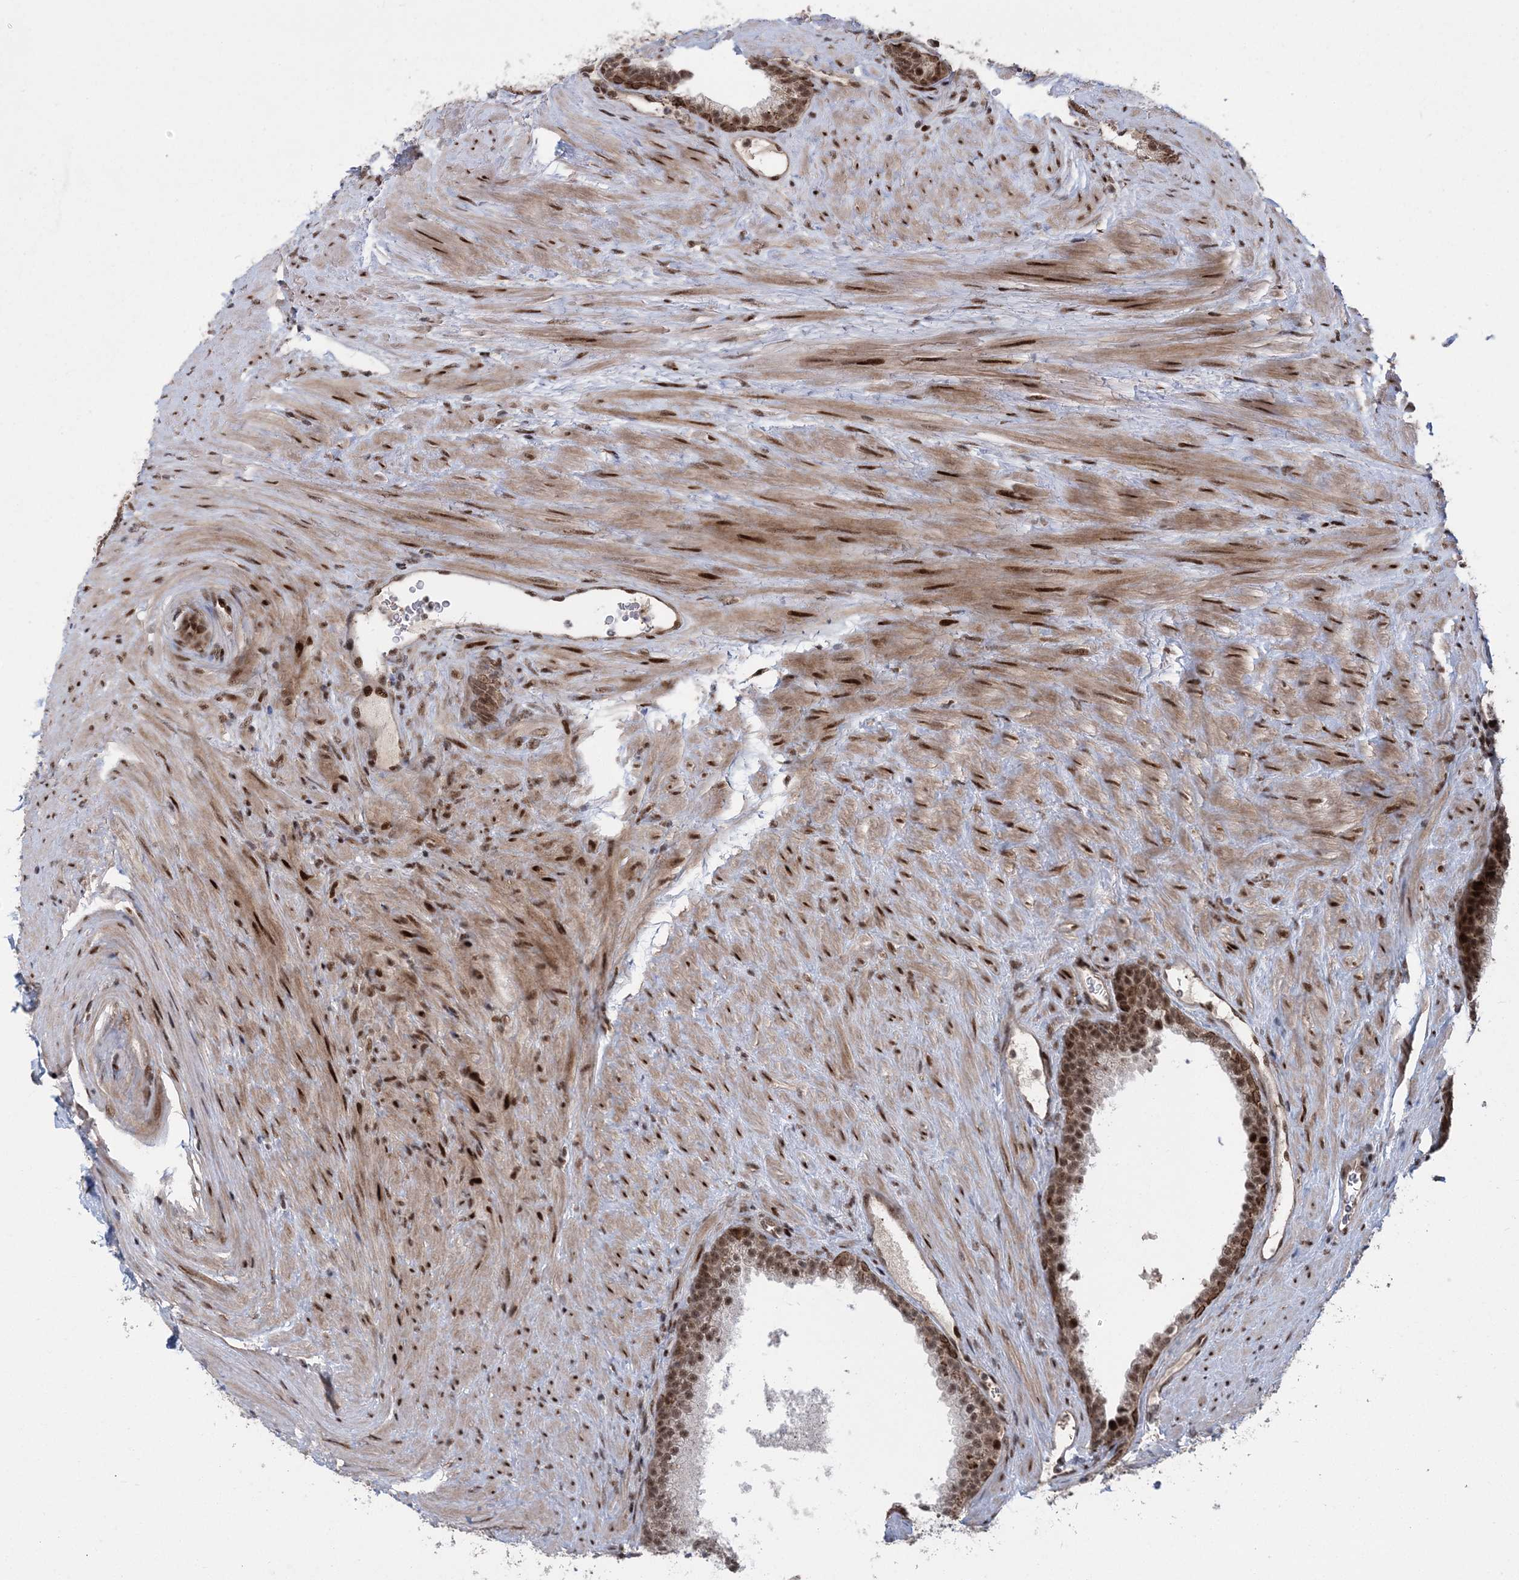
{"staining": {"intensity": "strong", "quantity": ">75%", "location": "cytoplasmic/membranous,nuclear"}, "tissue": "prostate", "cell_type": "Glandular cells", "image_type": "normal", "snomed": [{"axis": "morphology", "description": "Normal tissue, NOS"}, {"axis": "topography", "description": "Prostate"}], "caption": "Immunohistochemical staining of unremarkable prostate demonstrates strong cytoplasmic/membranous,nuclear protein expression in approximately >75% of glandular cells. The staining was performed using DAB (3,3'-diaminobenzidine) to visualize the protein expression in brown, while the nuclei were stained in blue with hematoxylin (Magnification: 20x).", "gene": "CWC22", "patient": {"sex": "male", "age": 76}}